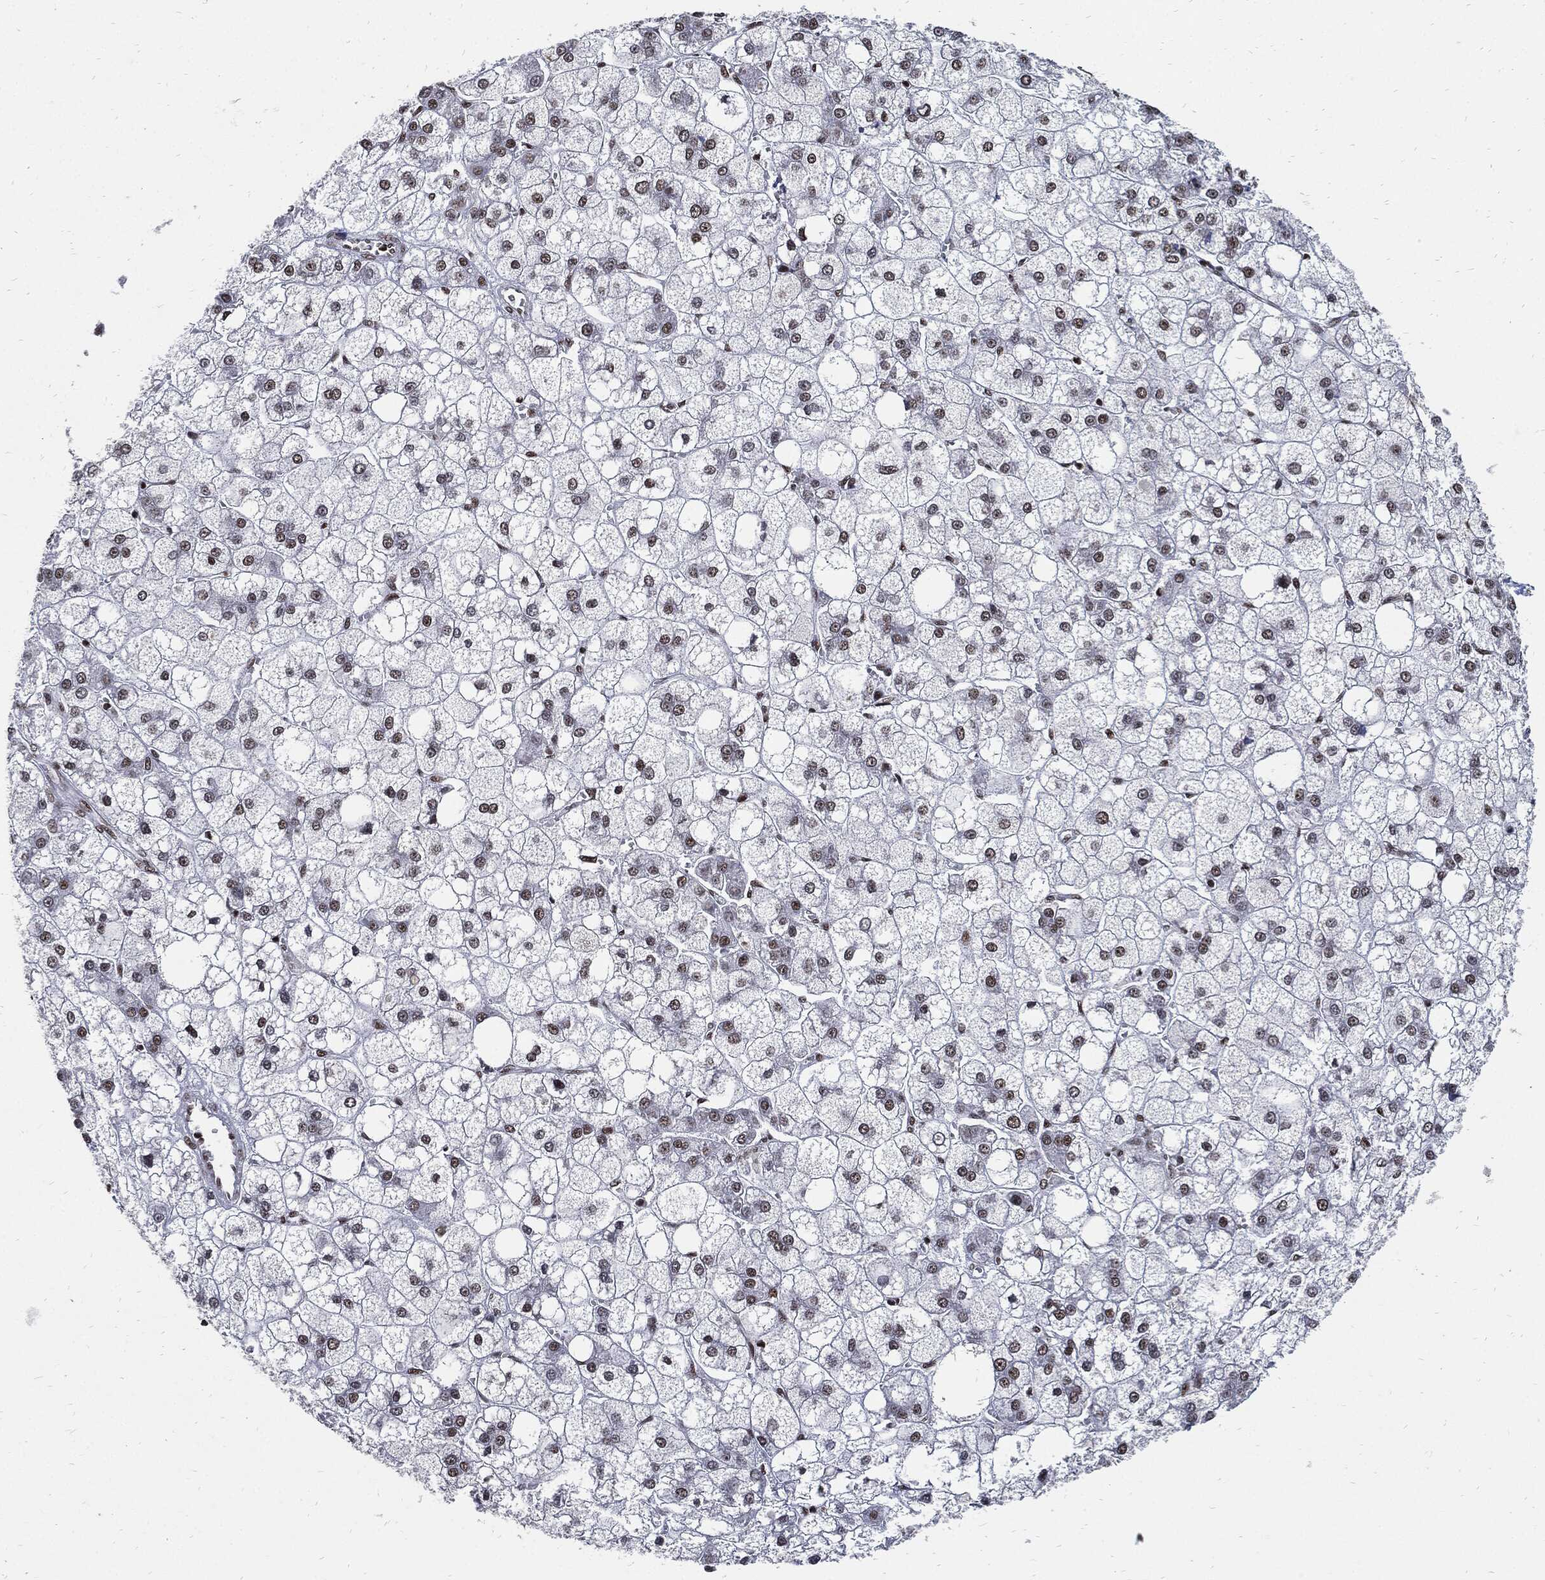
{"staining": {"intensity": "weak", "quantity": "25%-75%", "location": "nuclear"}, "tissue": "liver cancer", "cell_type": "Tumor cells", "image_type": "cancer", "snomed": [{"axis": "morphology", "description": "Carcinoma, Hepatocellular, NOS"}, {"axis": "topography", "description": "Liver"}], "caption": "Human hepatocellular carcinoma (liver) stained for a protein (brown) shows weak nuclear positive positivity in approximately 25%-75% of tumor cells.", "gene": "TERF2", "patient": {"sex": "male", "age": 73}}